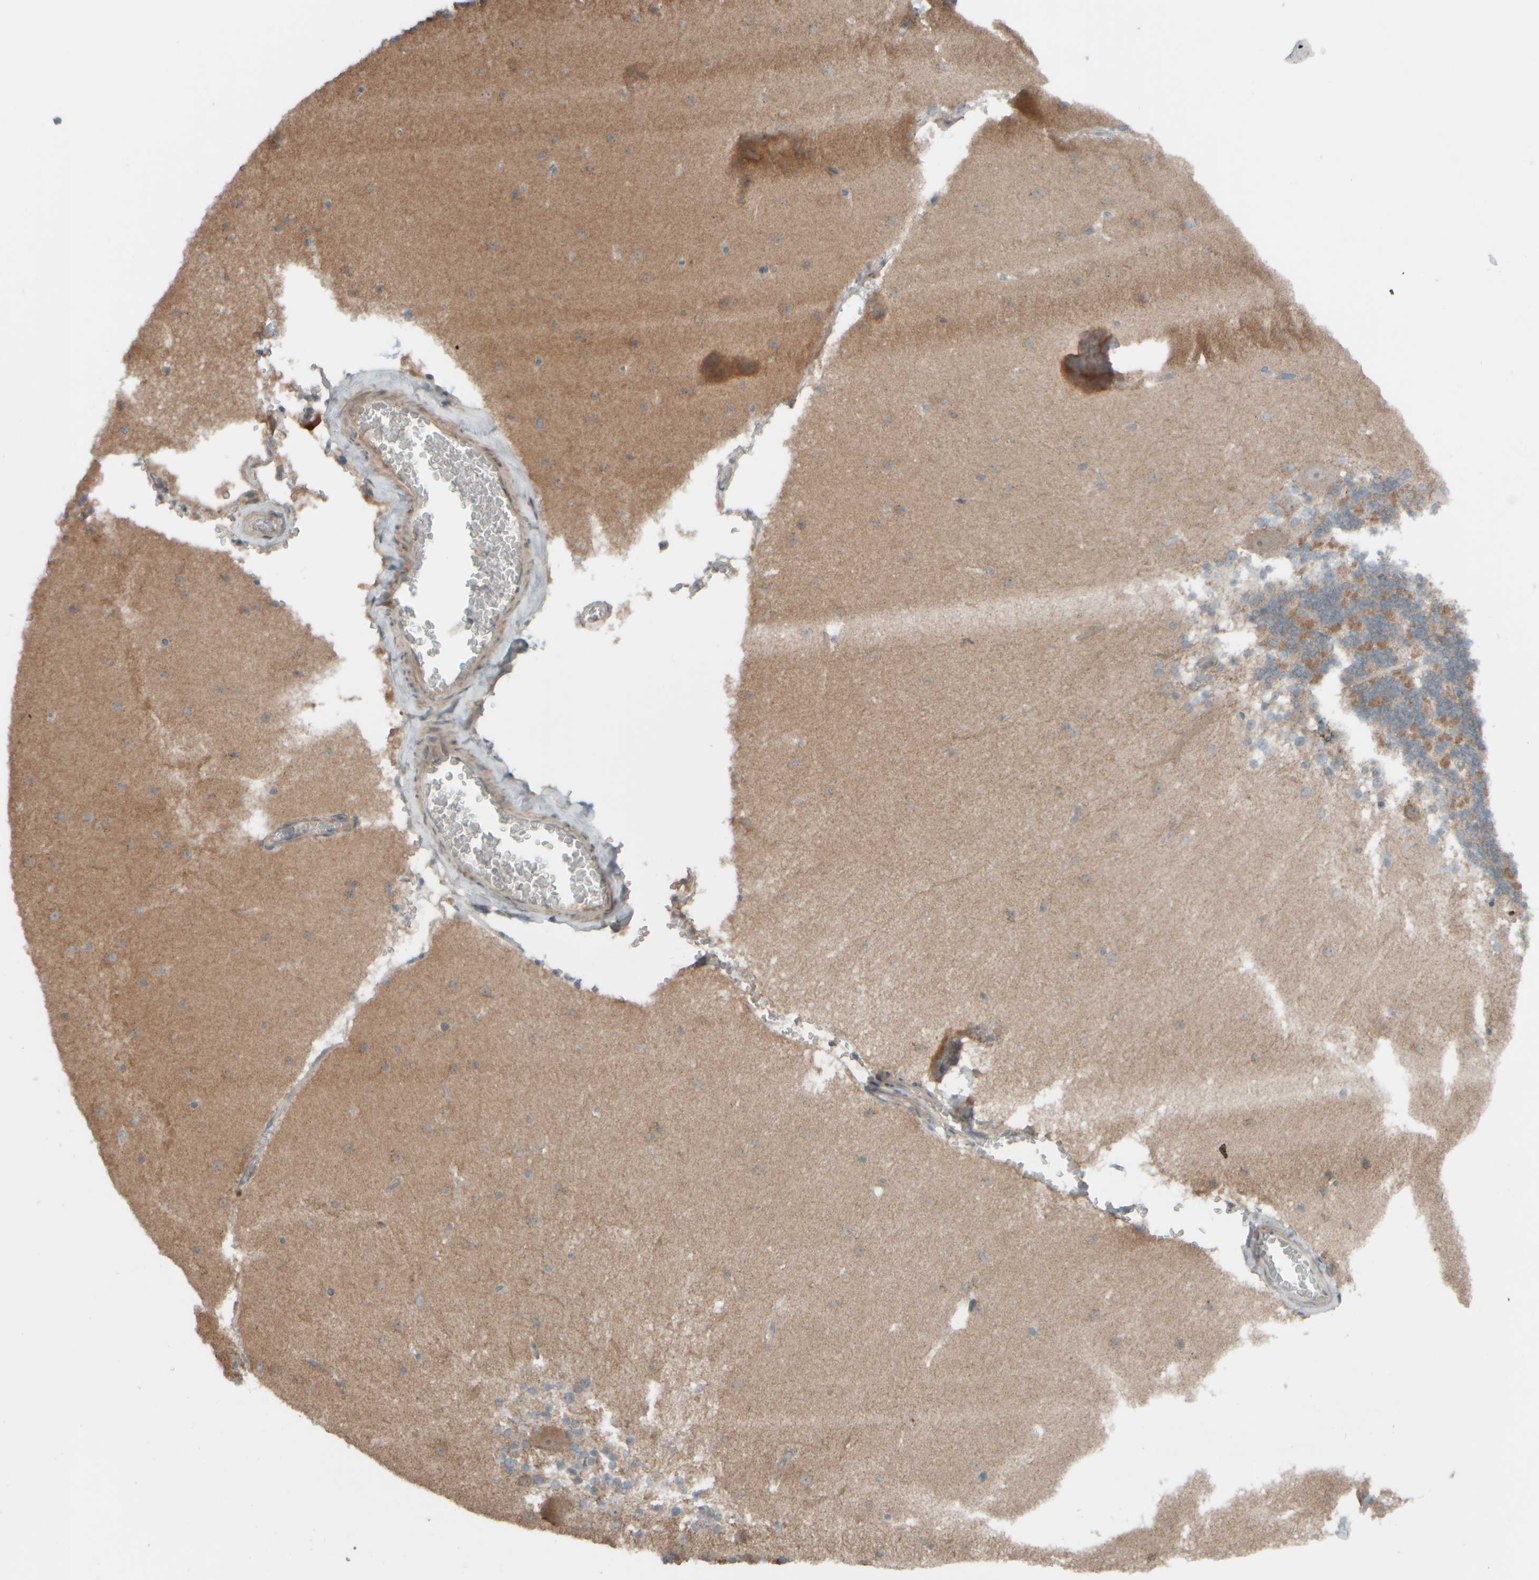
{"staining": {"intensity": "moderate", "quantity": "25%-75%", "location": "cytoplasmic/membranous"}, "tissue": "cerebellum", "cell_type": "Cells in granular layer", "image_type": "normal", "snomed": [{"axis": "morphology", "description": "Normal tissue, NOS"}, {"axis": "topography", "description": "Cerebellum"}], "caption": "Cerebellum stained with DAB immunohistochemistry displays medium levels of moderate cytoplasmic/membranous positivity in approximately 25%-75% of cells in granular layer. Nuclei are stained in blue.", "gene": "HGS", "patient": {"sex": "female", "age": 19}}